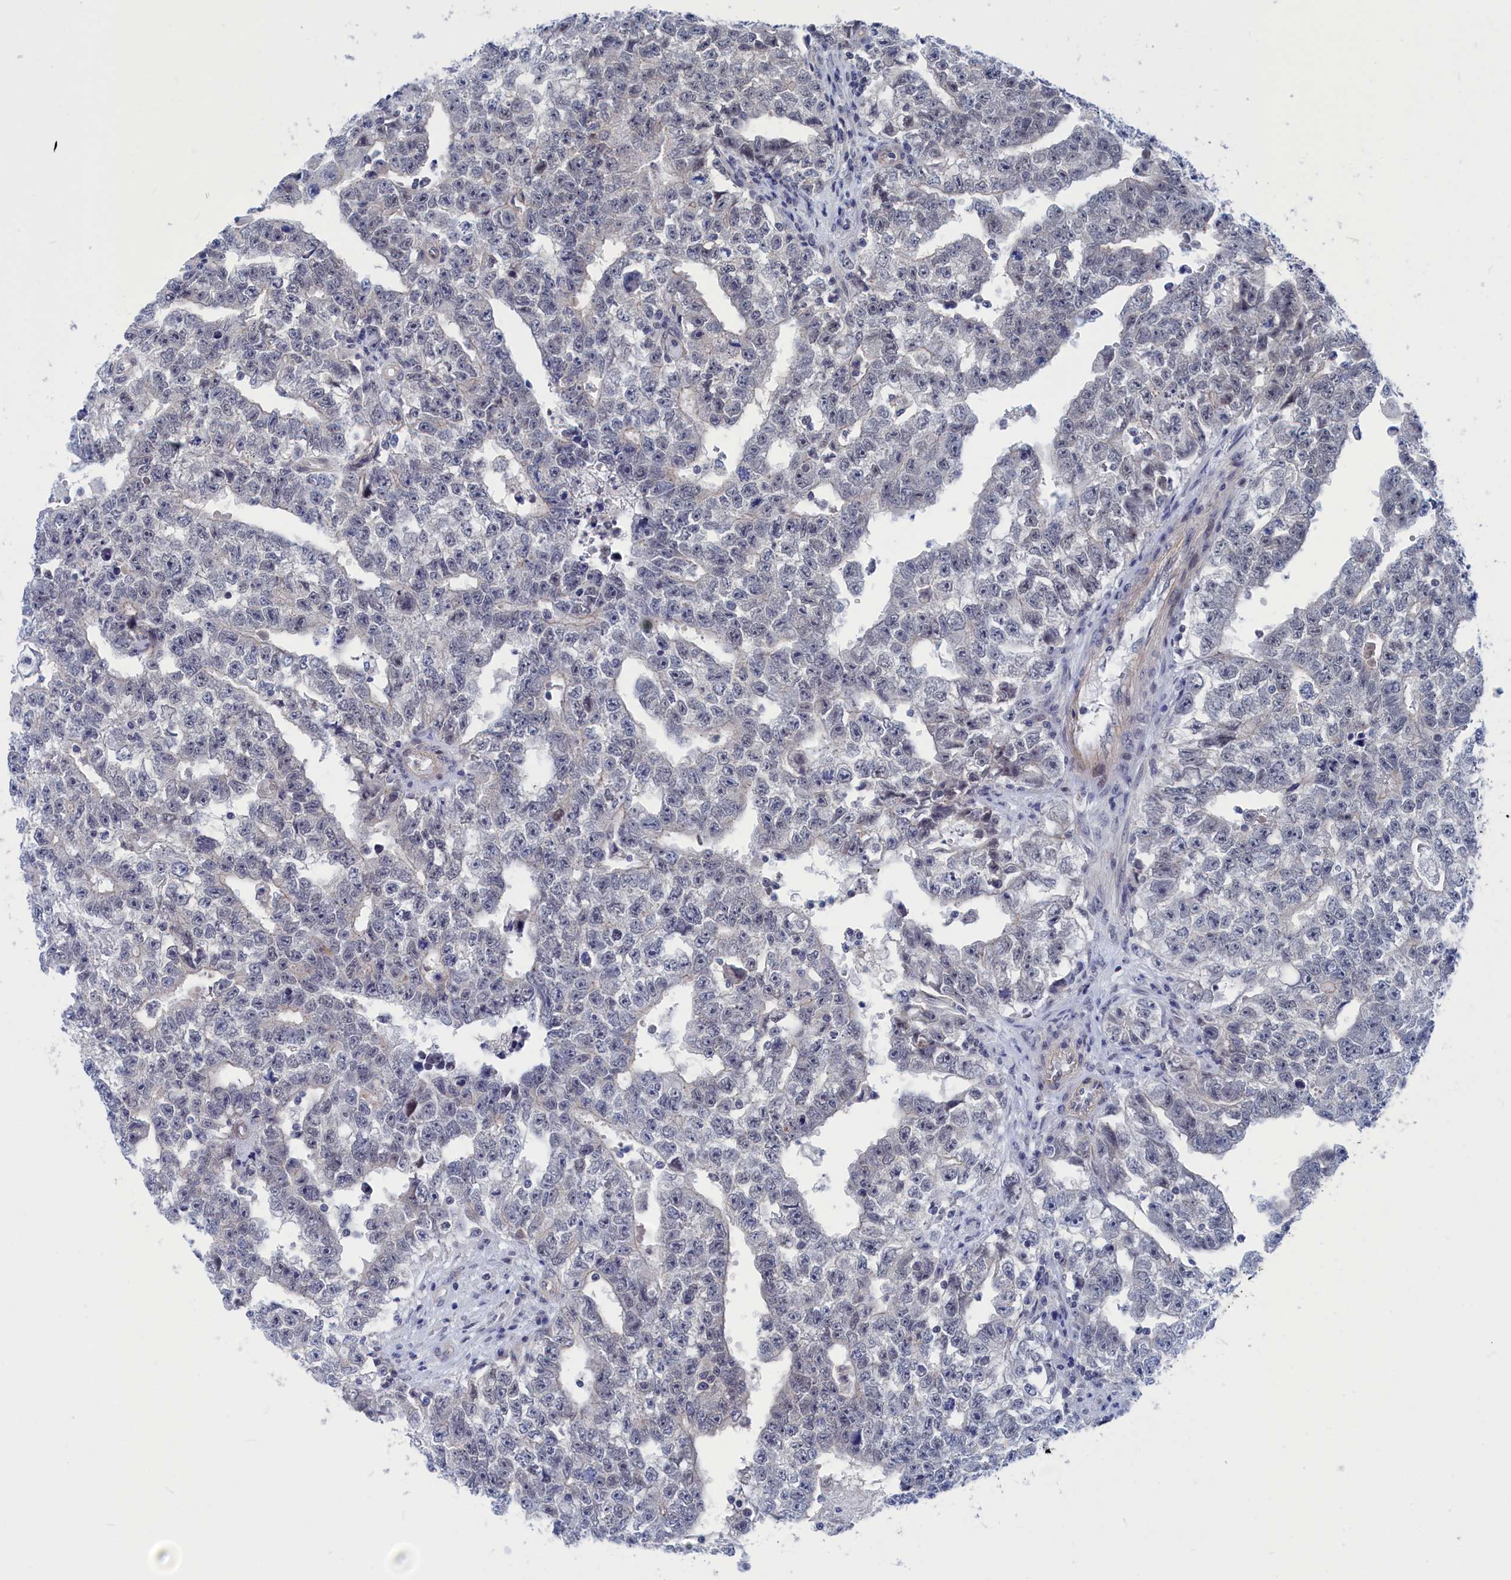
{"staining": {"intensity": "negative", "quantity": "none", "location": "none"}, "tissue": "testis cancer", "cell_type": "Tumor cells", "image_type": "cancer", "snomed": [{"axis": "morphology", "description": "Carcinoma, Embryonal, NOS"}, {"axis": "topography", "description": "Testis"}], "caption": "A high-resolution image shows immunohistochemistry staining of testis embryonal carcinoma, which exhibits no significant expression in tumor cells.", "gene": "MARCHF3", "patient": {"sex": "male", "age": 25}}